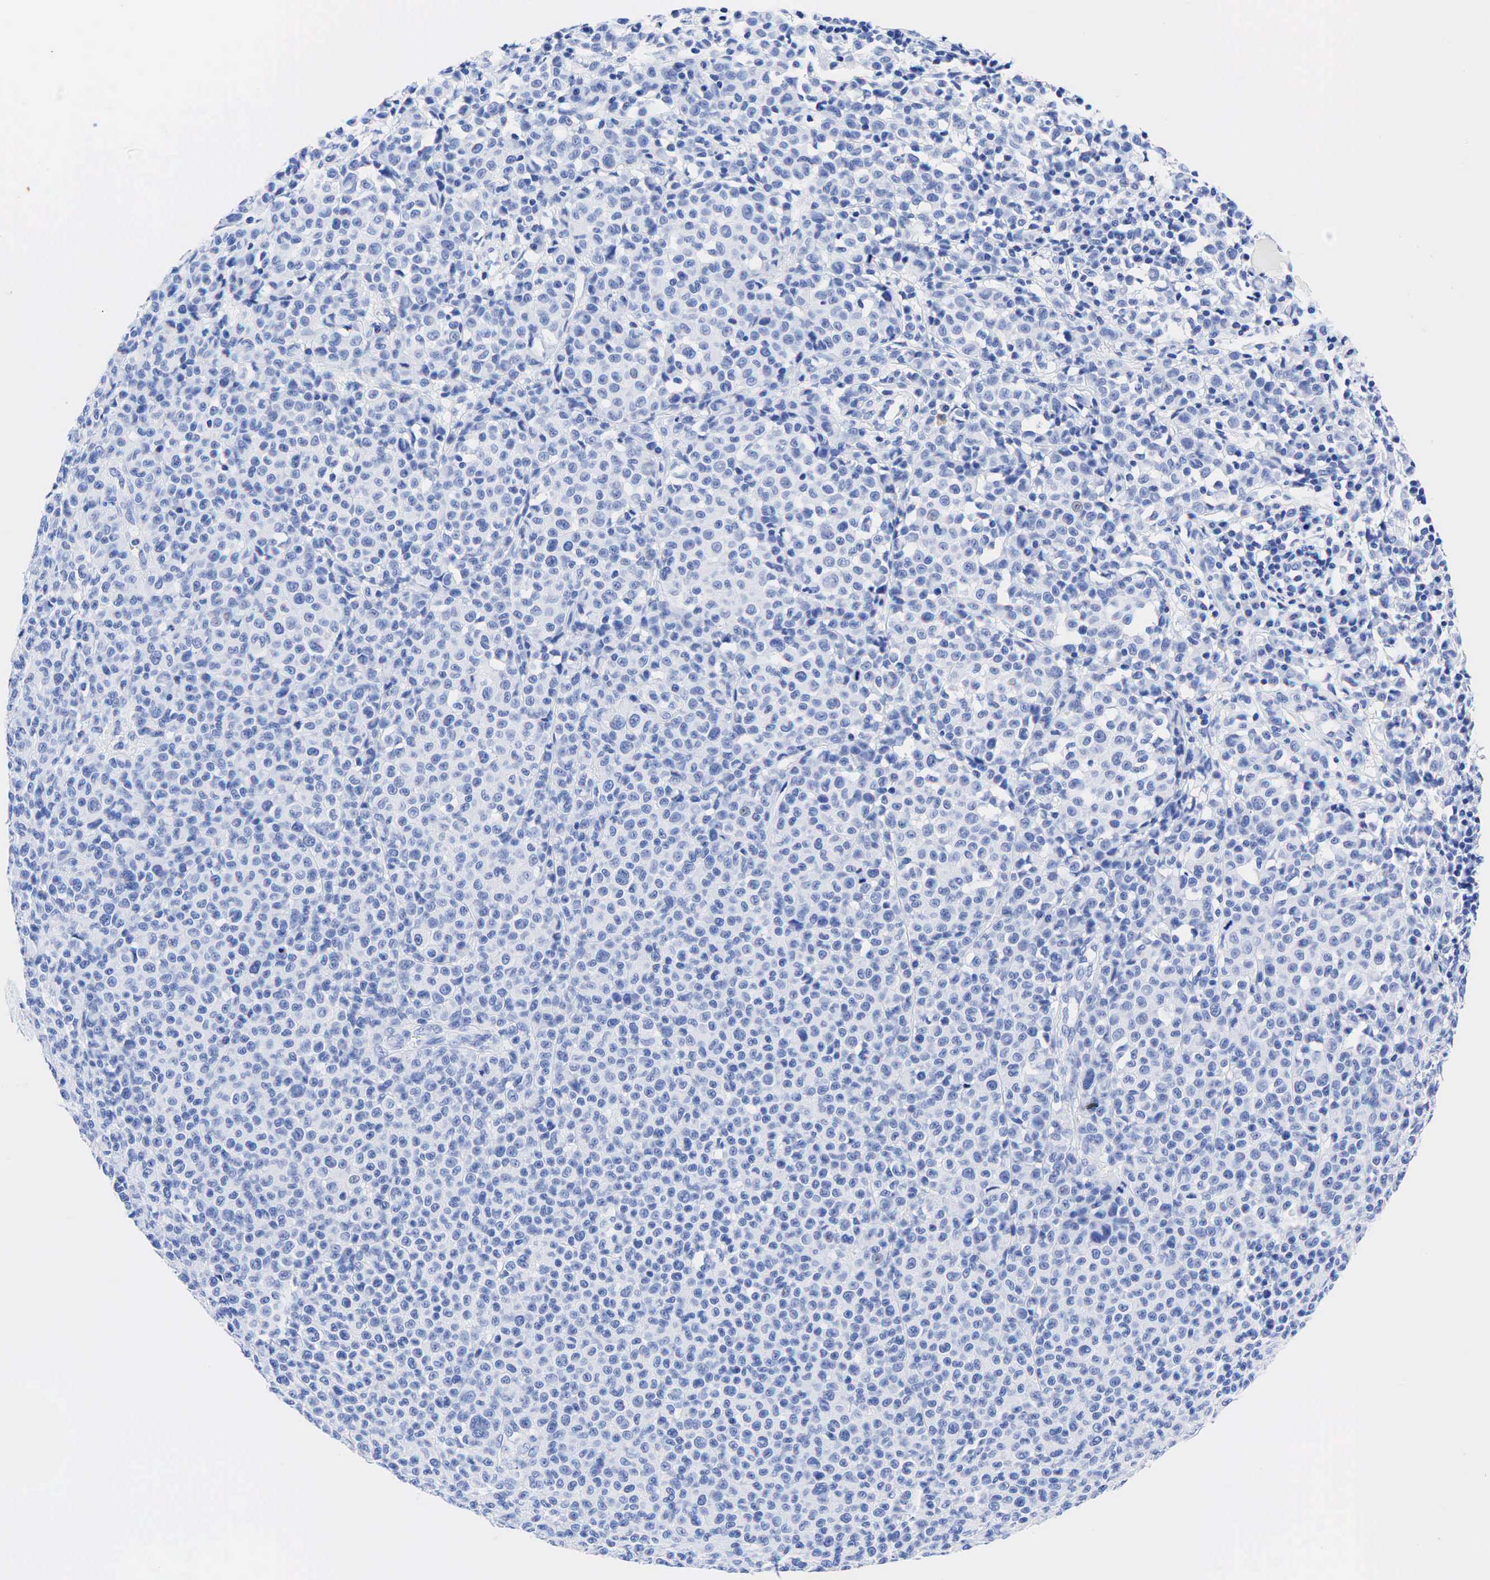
{"staining": {"intensity": "negative", "quantity": "none", "location": "none"}, "tissue": "melanoma", "cell_type": "Tumor cells", "image_type": "cancer", "snomed": [{"axis": "morphology", "description": "Malignant melanoma, Metastatic site"}, {"axis": "topography", "description": "Skin"}], "caption": "Photomicrograph shows no significant protein expression in tumor cells of melanoma.", "gene": "KRT18", "patient": {"sex": "male", "age": 32}}